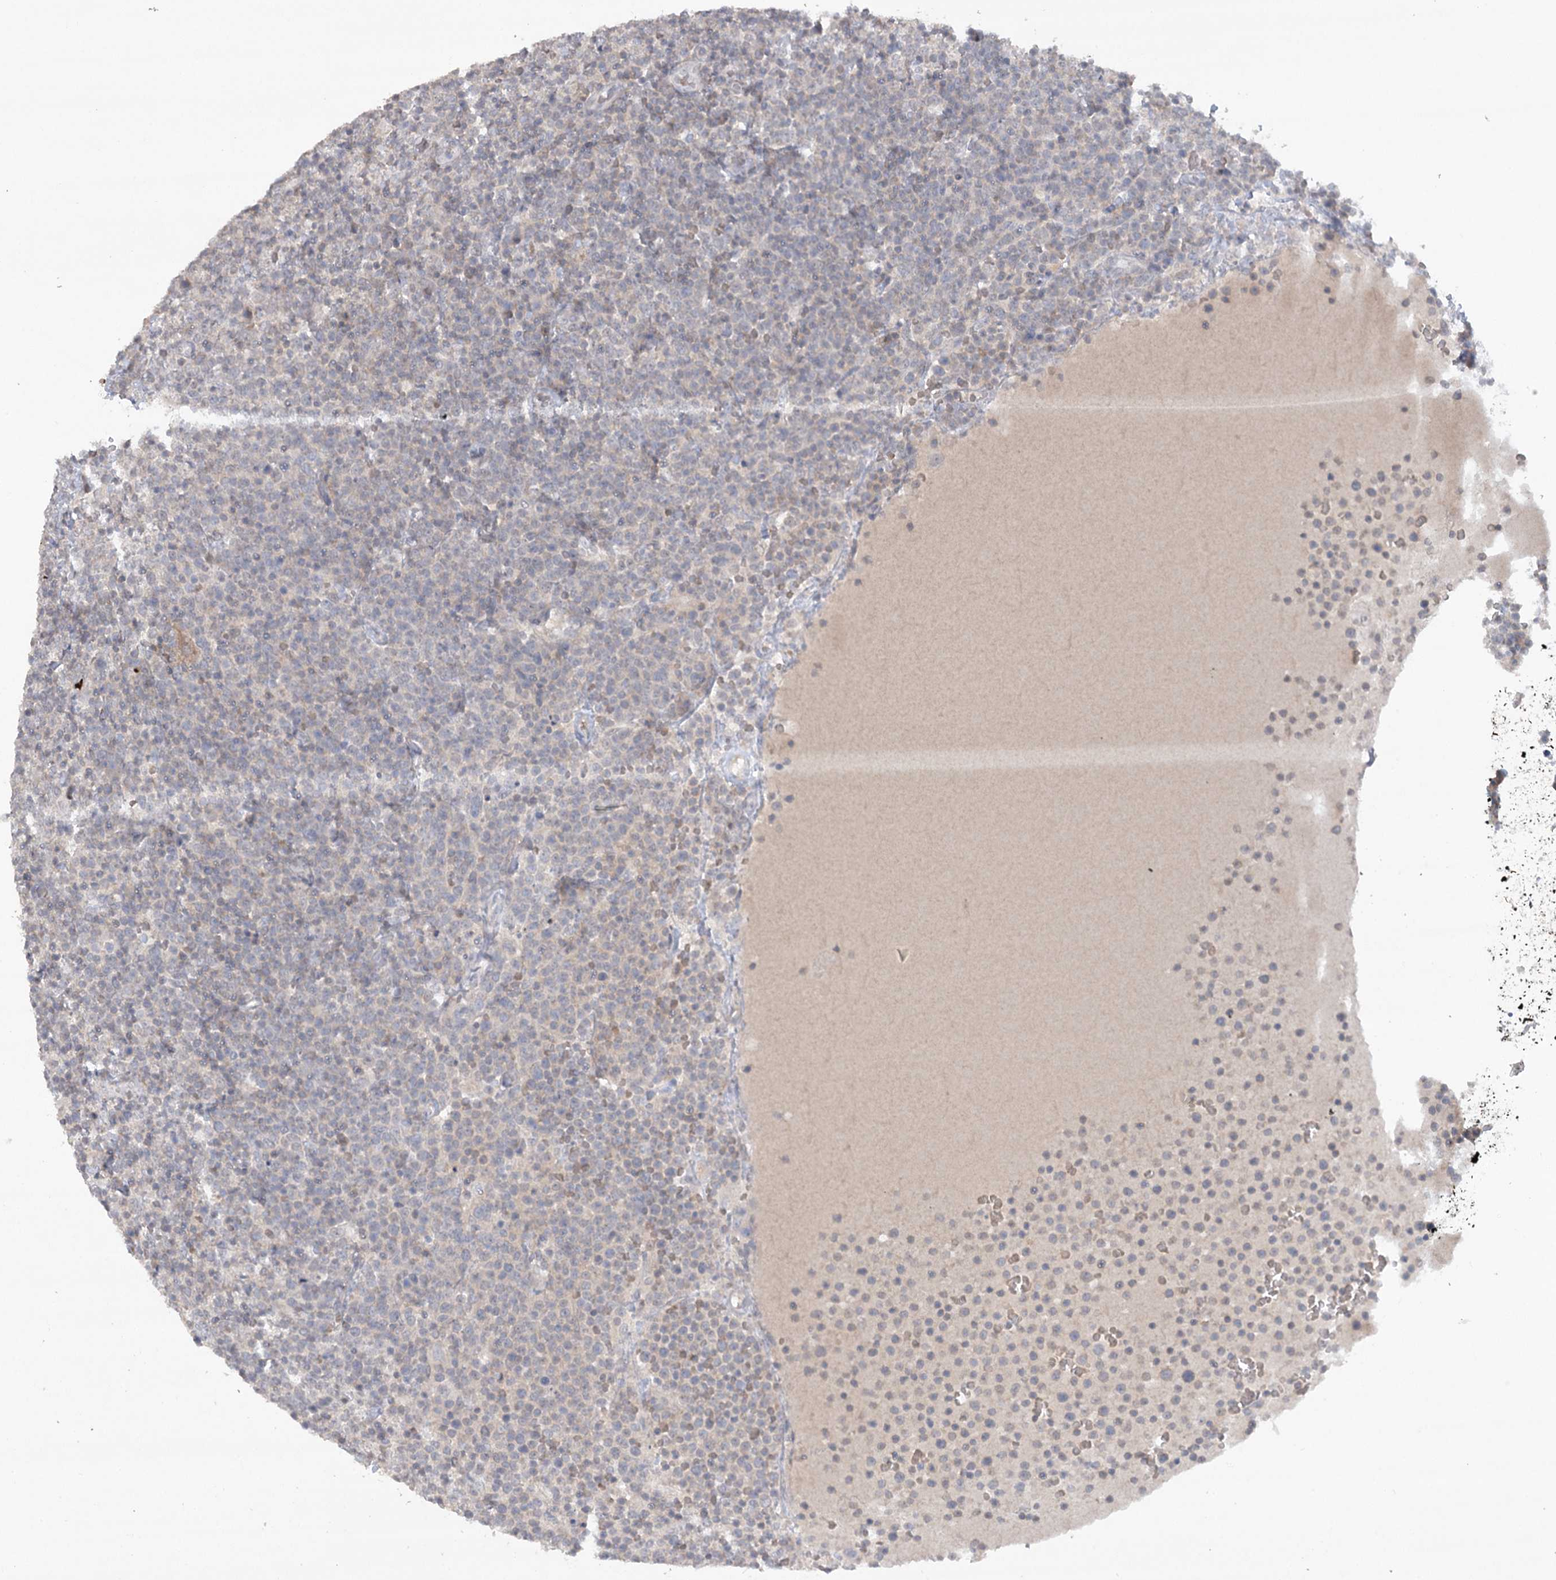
{"staining": {"intensity": "negative", "quantity": "none", "location": "none"}, "tissue": "lymphoma", "cell_type": "Tumor cells", "image_type": "cancer", "snomed": [{"axis": "morphology", "description": "Malignant lymphoma, non-Hodgkin's type, High grade"}, {"axis": "topography", "description": "Lymph node"}], "caption": "High magnification brightfield microscopy of lymphoma stained with DAB (3,3'-diaminobenzidine) (brown) and counterstained with hematoxylin (blue): tumor cells show no significant positivity.", "gene": "TRAF3IP1", "patient": {"sex": "male", "age": 61}}